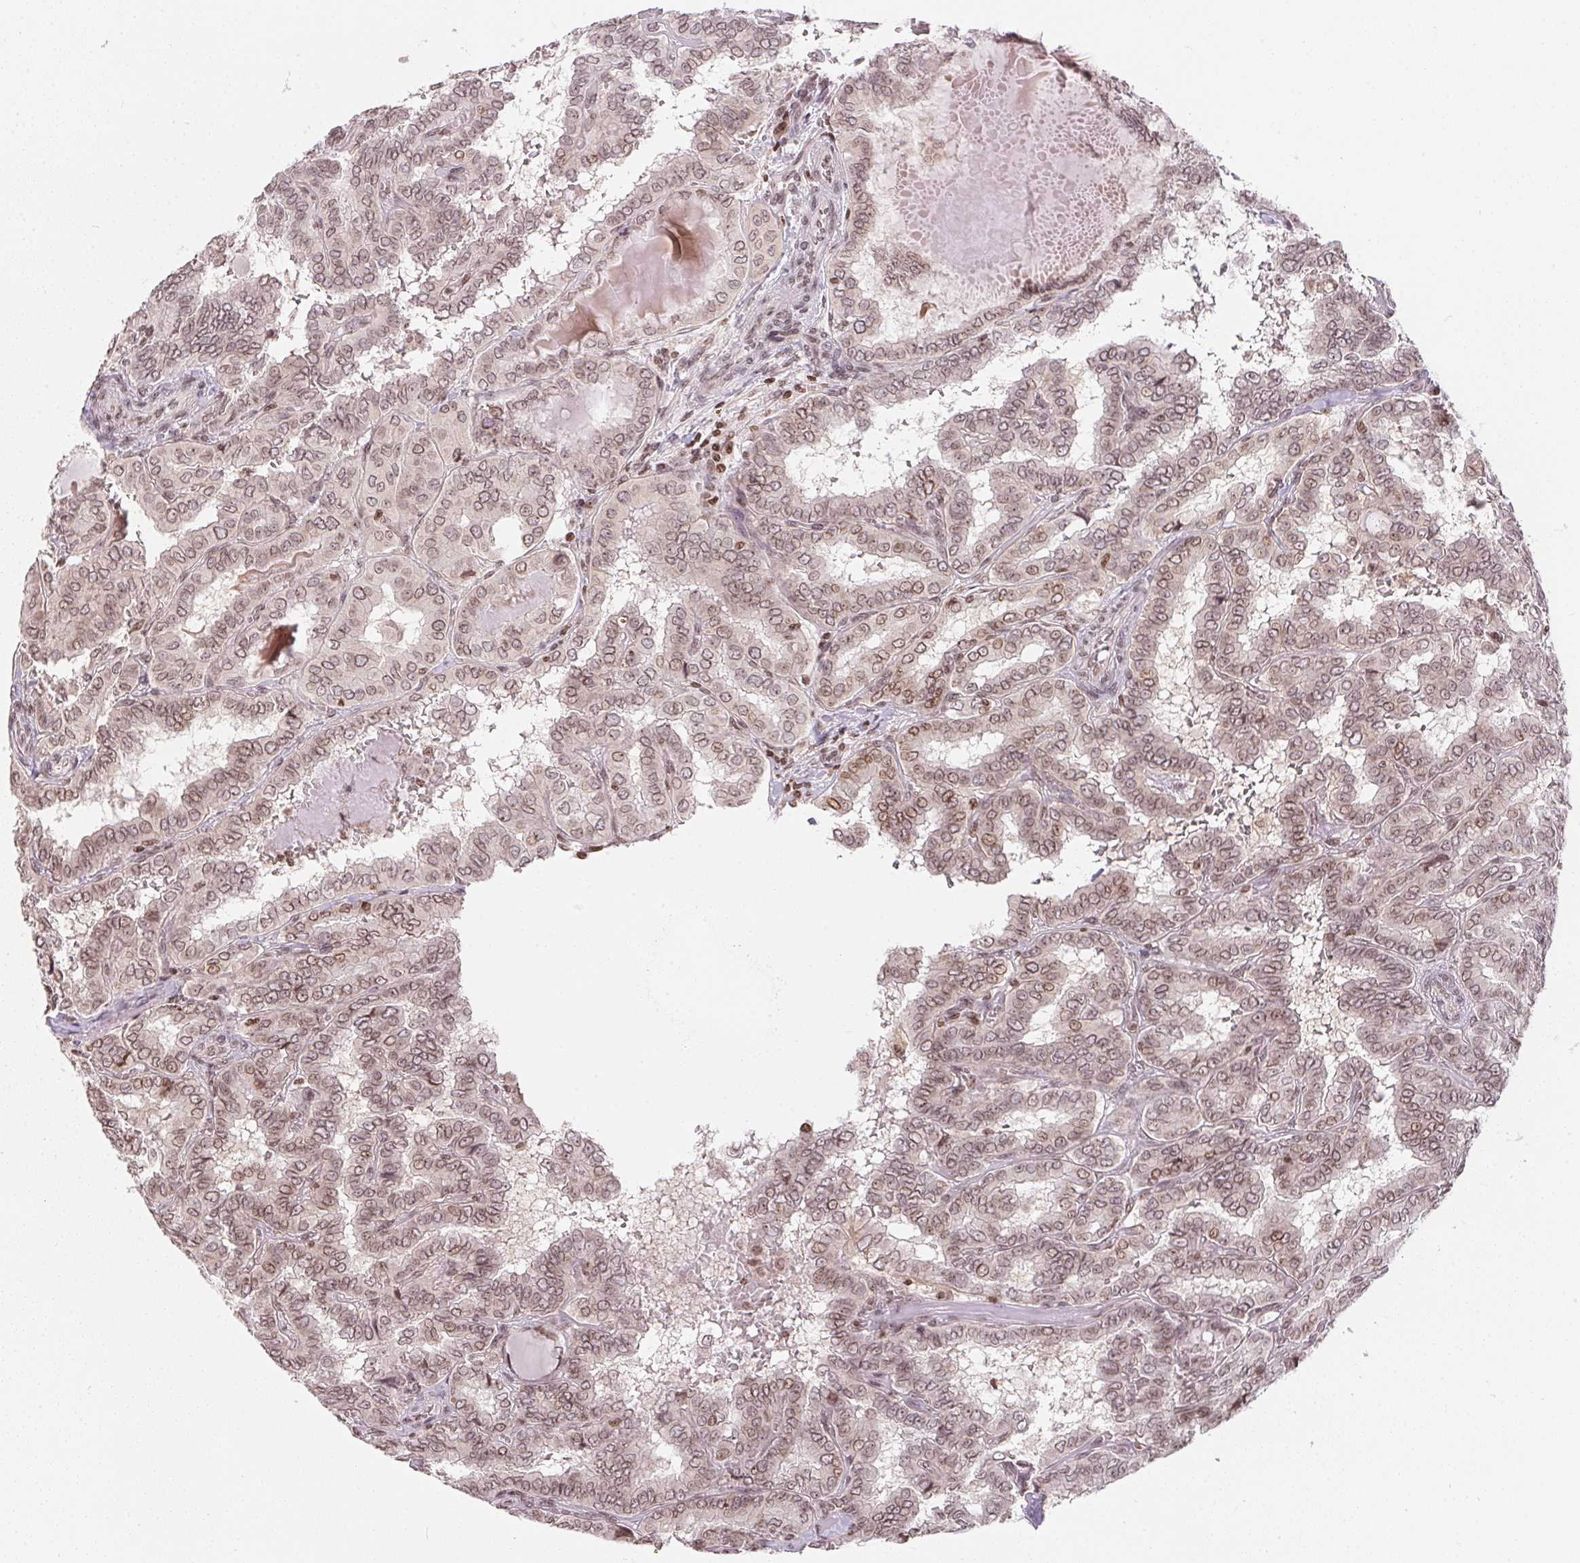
{"staining": {"intensity": "weak", "quantity": ">75%", "location": "cytoplasmic/membranous,nuclear"}, "tissue": "thyroid cancer", "cell_type": "Tumor cells", "image_type": "cancer", "snomed": [{"axis": "morphology", "description": "Papillary adenocarcinoma, NOS"}, {"axis": "topography", "description": "Thyroid gland"}], "caption": "A low amount of weak cytoplasmic/membranous and nuclear staining is appreciated in approximately >75% of tumor cells in thyroid cancer tissue.", "gene": "RNF181", "patient": {"sex": "female", "age": 46}}